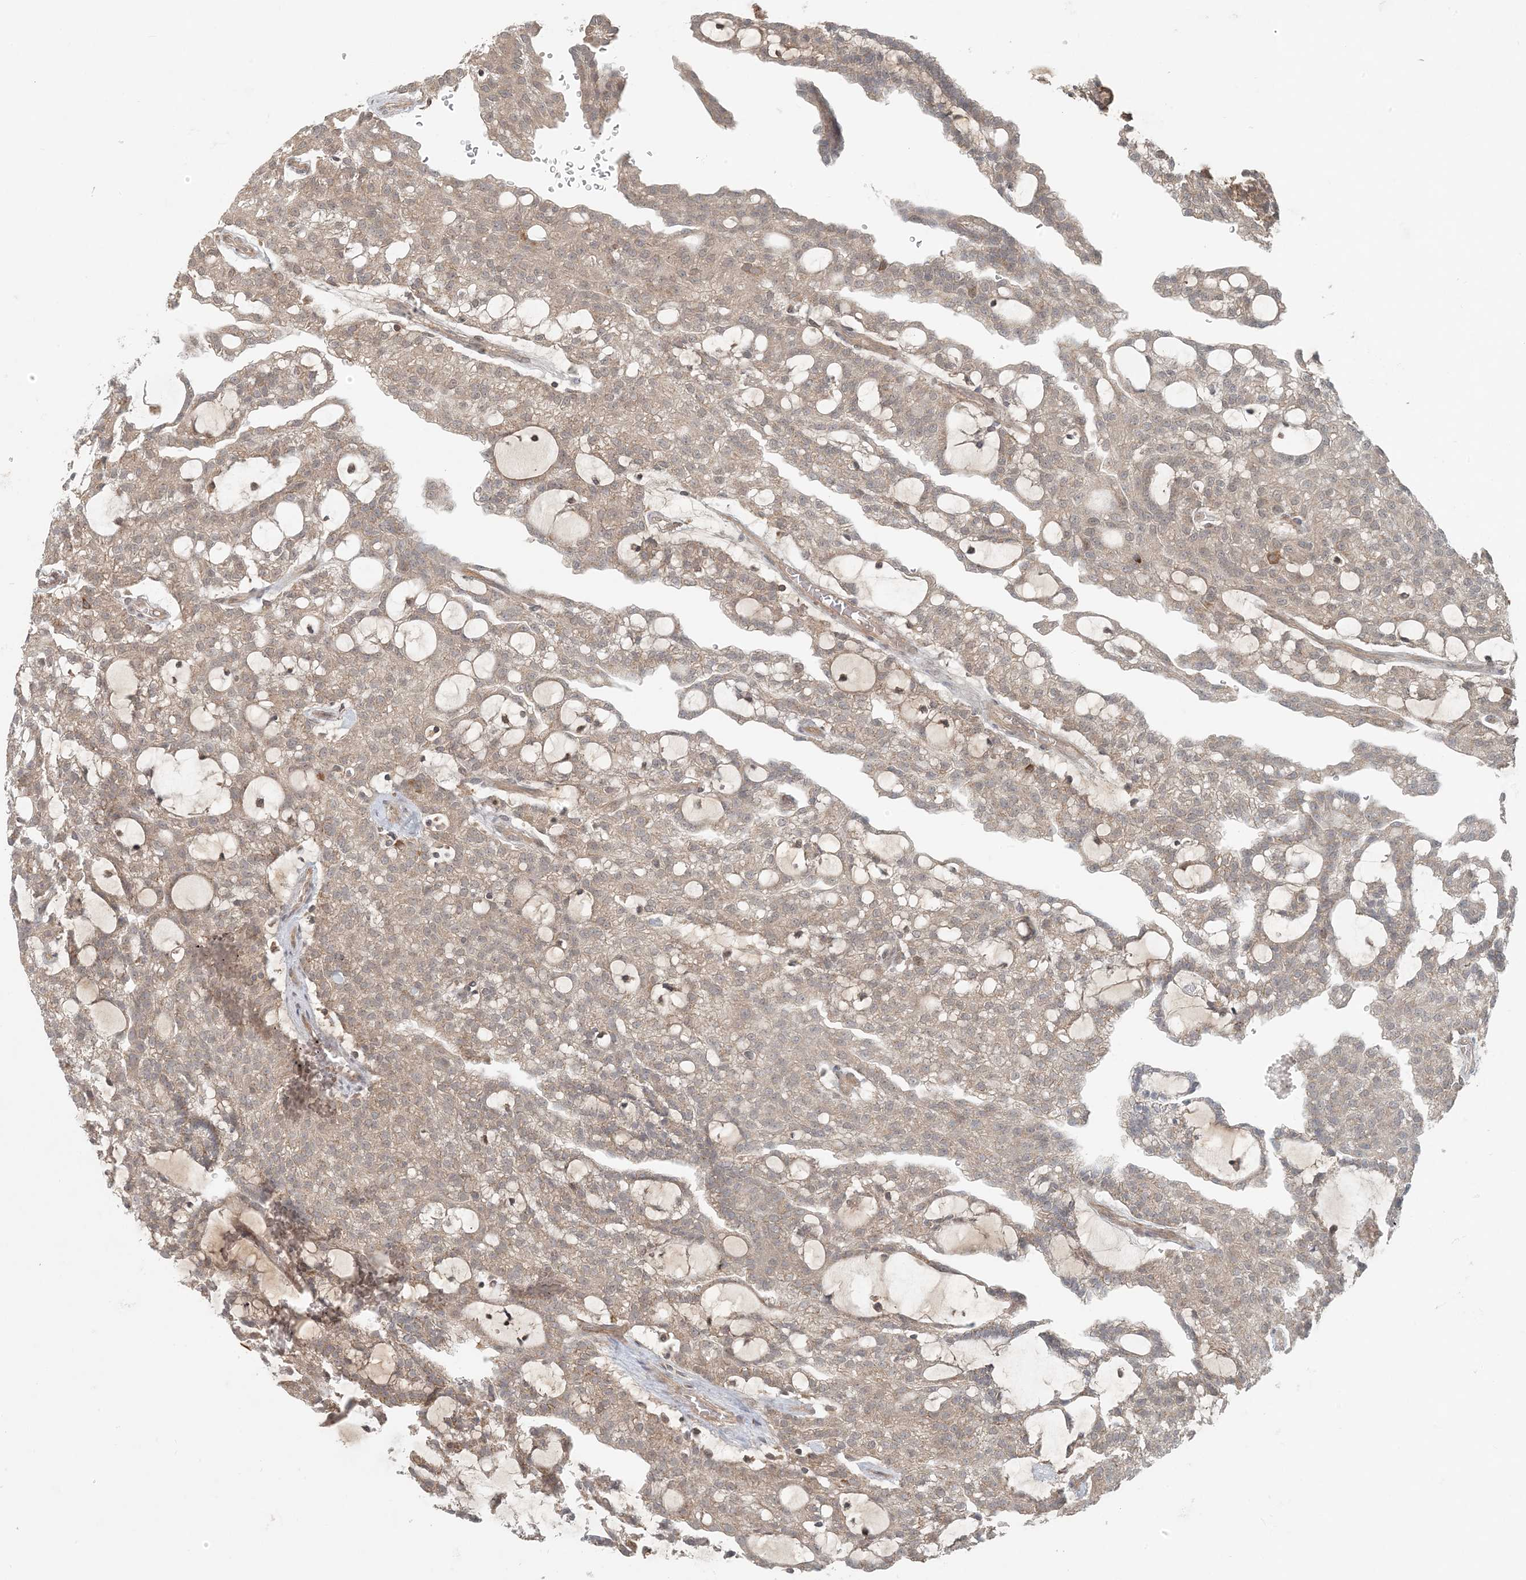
{"staining": {"intensity": "weak", "quantity": ">75%", "location": "cytoplasmic/membranous"}, "tissue": "renal cancer", "cell_type": "Tumor cells", "image_type": "cancer", "snomed": [{"axis": "morphology", "description": "Adenocarcinoma, NOS"}, {"axis": "topography", "description": "Kidney"}], "caption": "Immunohistochemical staining of renal adenocarcinoma reveals low levels of weak cytoplasmic/membranous expression in approximately >75% of tumor cells.", "gene": "OBI1", "patient": {"sex": "male", "age": 63}}